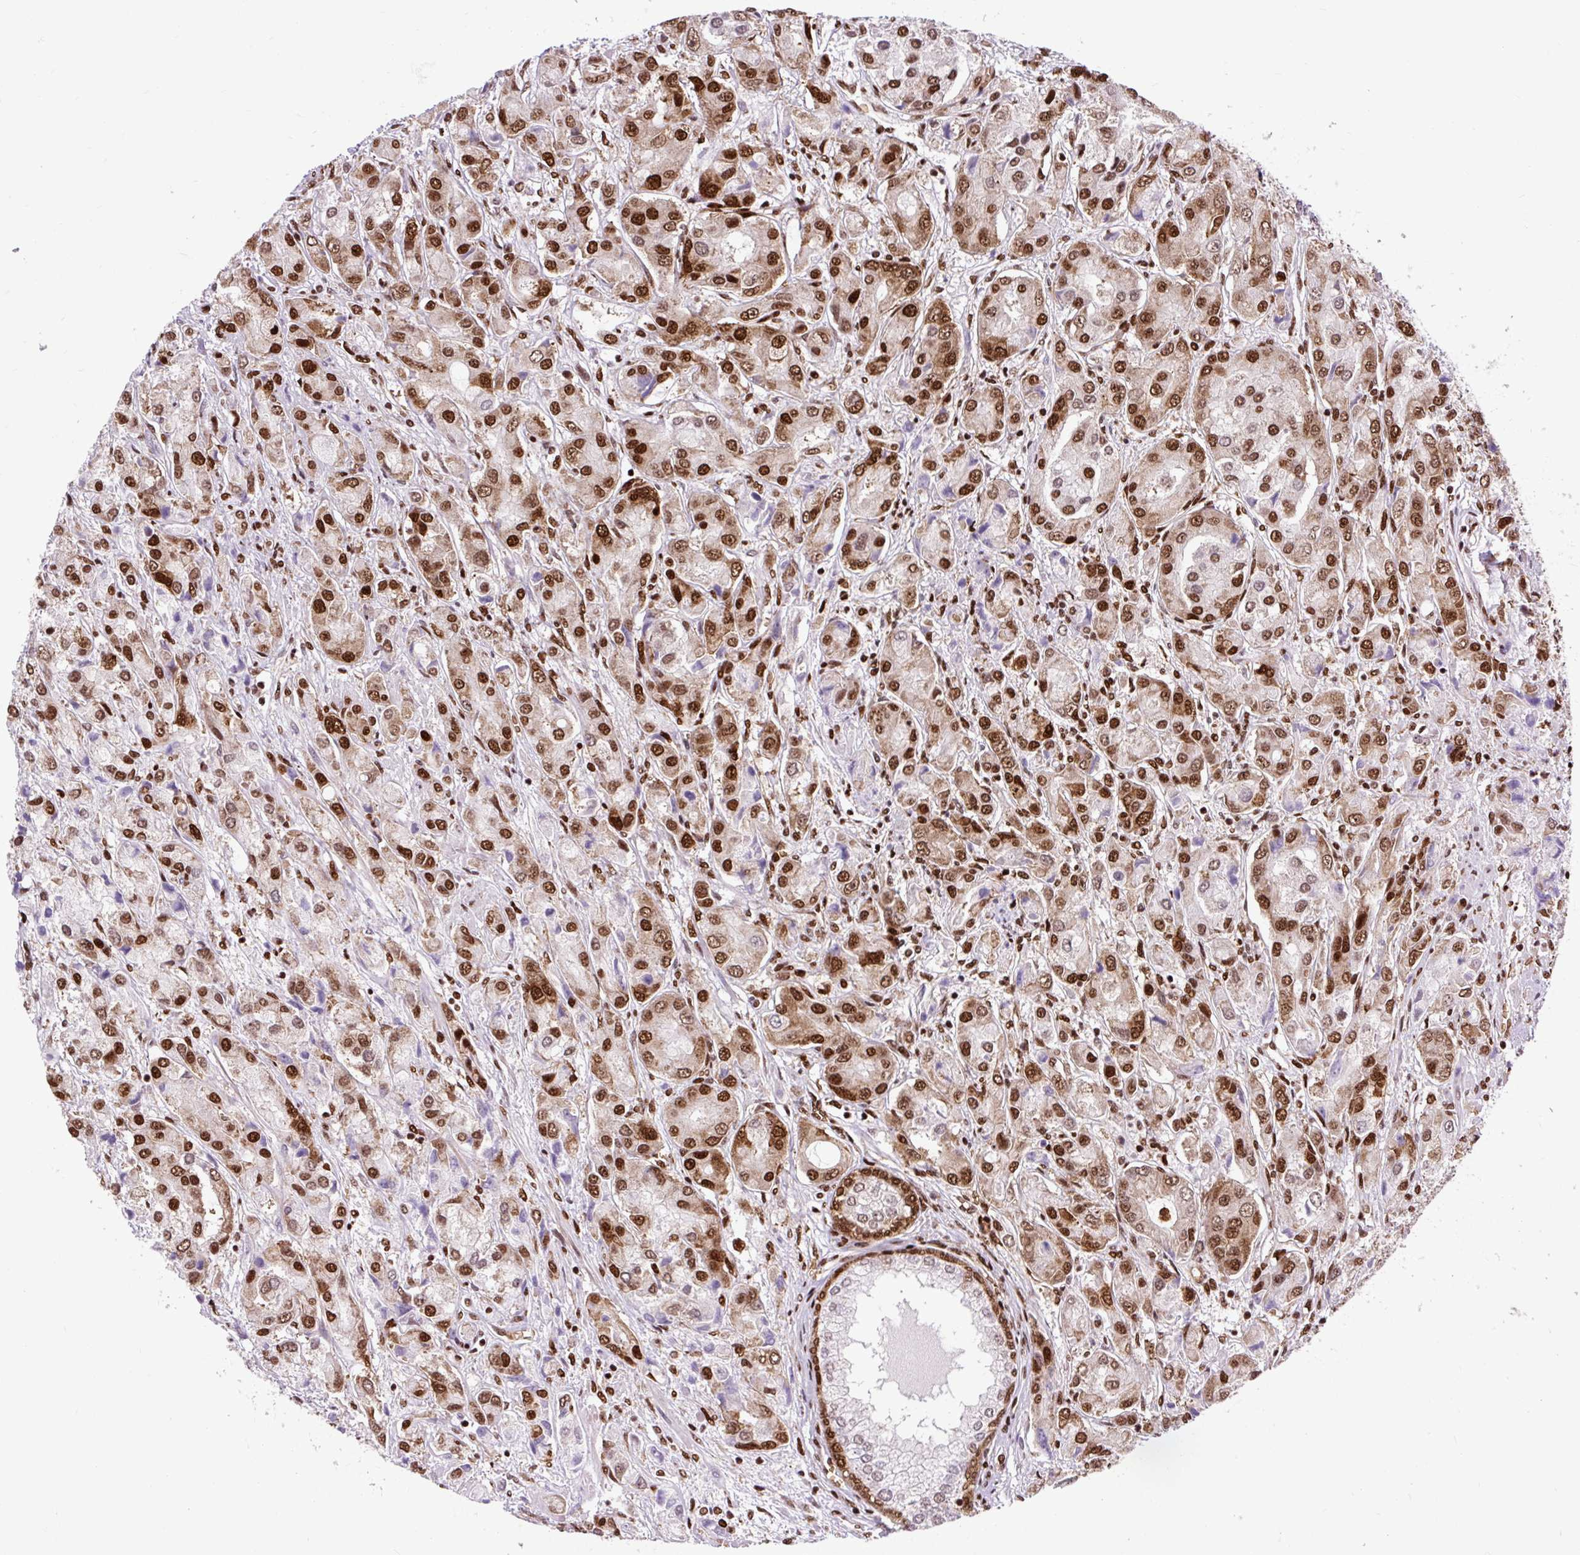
{"staining": {"intensity": "moderate", "quantity": ">75%", "location": "cytoplasmic/membranous,nuclear"}, "tissue": "prostate cancer", "cell_type": "Tumor cells", "image_type": "cancer", "snomed": [{"axis": "morphology", "description": "Adenocarcinoma, High grade"}, {"axis": "topography", "description": "Prostate"}], "caption": "This histopathology image exhibits immunohistochemistry staining of adenocarcinoma (high-grade) (prostate), with medium moderate cytoplasmic/membranous and nuclear staining in approximately >75% of tumor cells.", "gene": "FUS", "patient": {"sex": "male", "age": 67}}